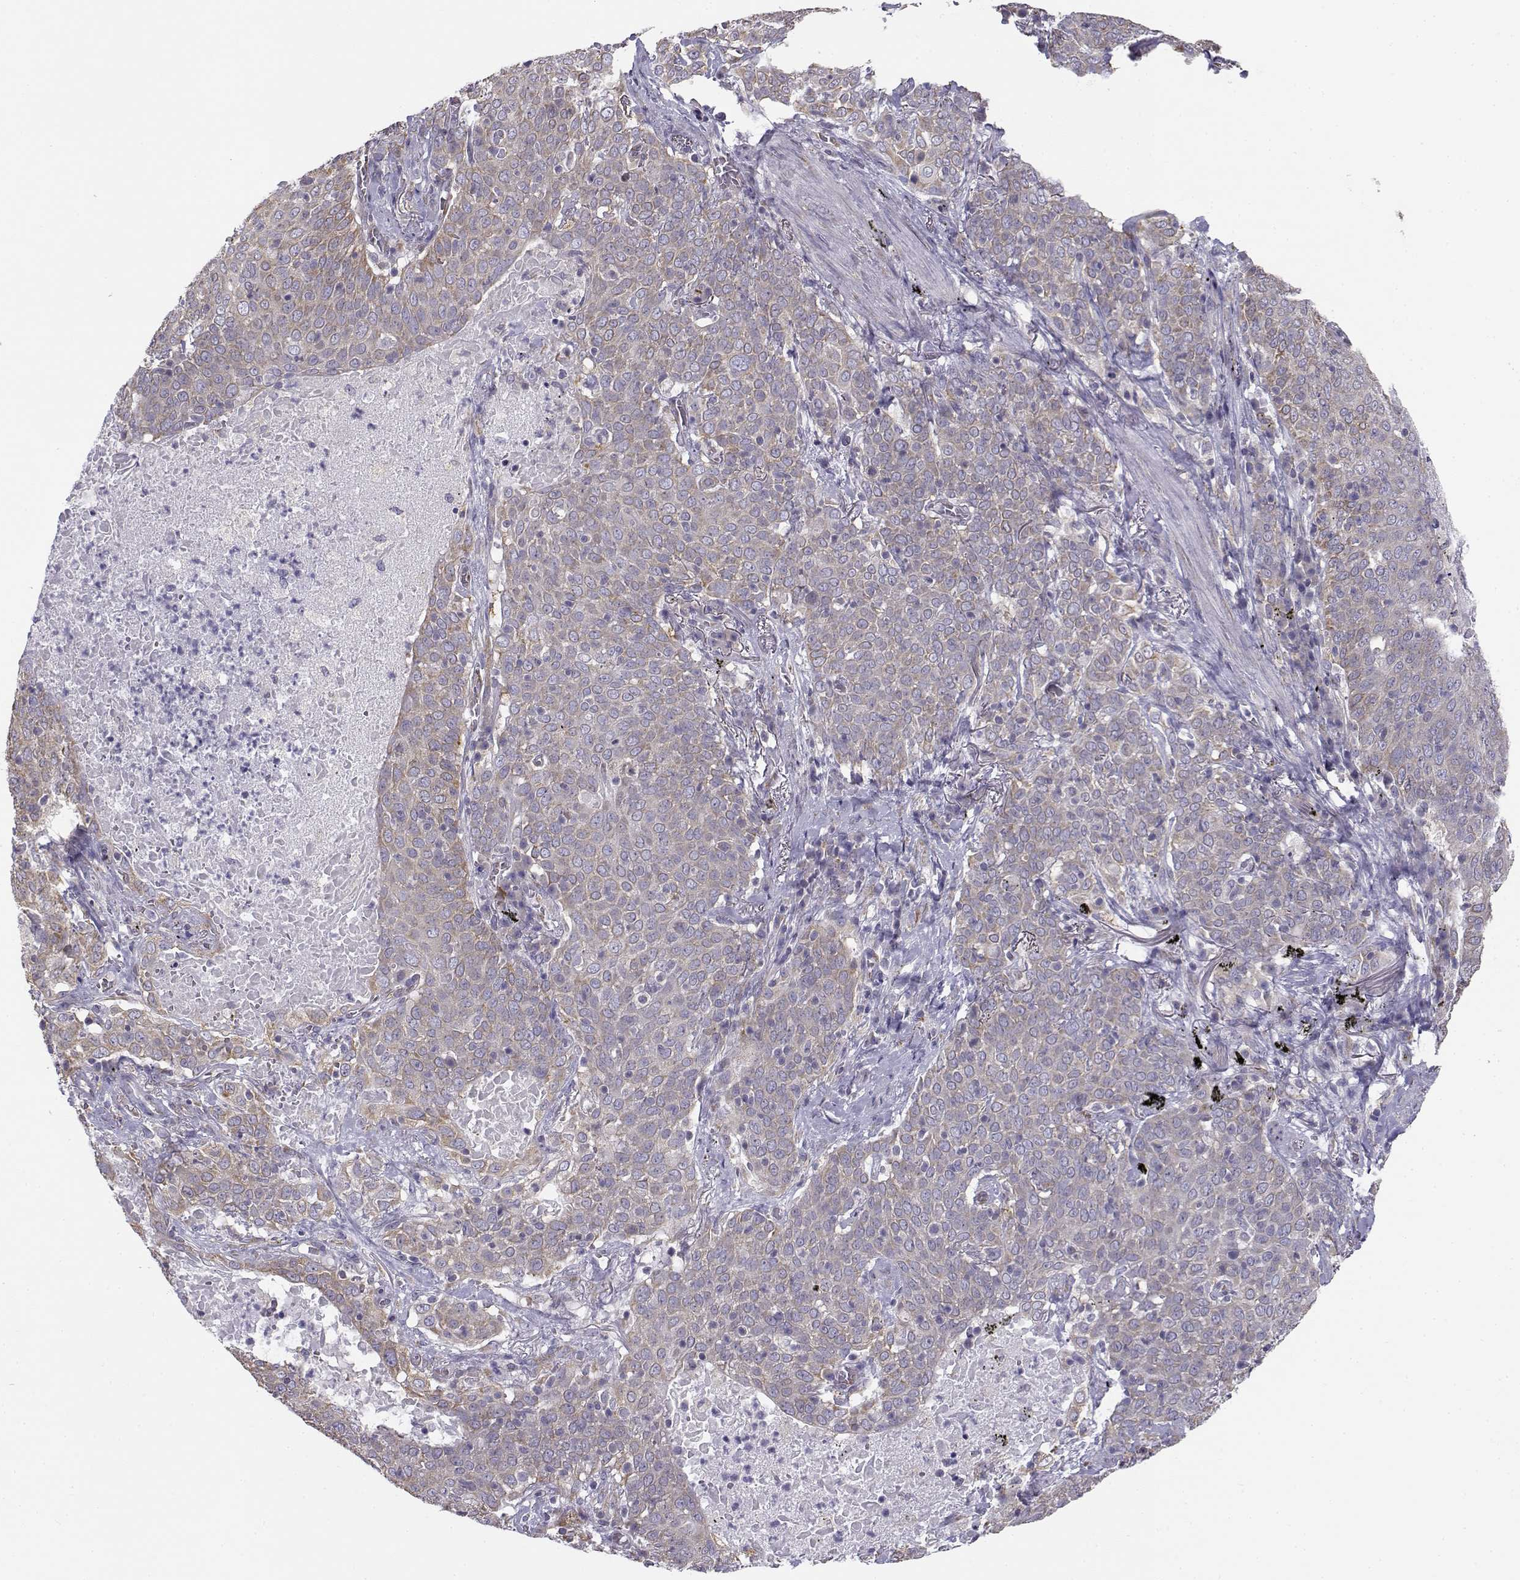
{"staining": {"intensity": "weak", "quantity": "<25%", "location": "cytoplasmic/membranous"}, "tissue": "lung cancer", "cell_type": "Tumor cells", "image_type": "cancer", "snomed": [{"axis": "morphology", "description": "Squamous cell carcinoma, NOS"}, {"axis": "topography", "description": "Lung"}], "caption": "DAB immunohistochemical staining of human squamous cell carcinoma (lung) displays no significant positivity in tumor cells.", "gene": "BEND6", "patient": {"sex": "male", "age": 82}}